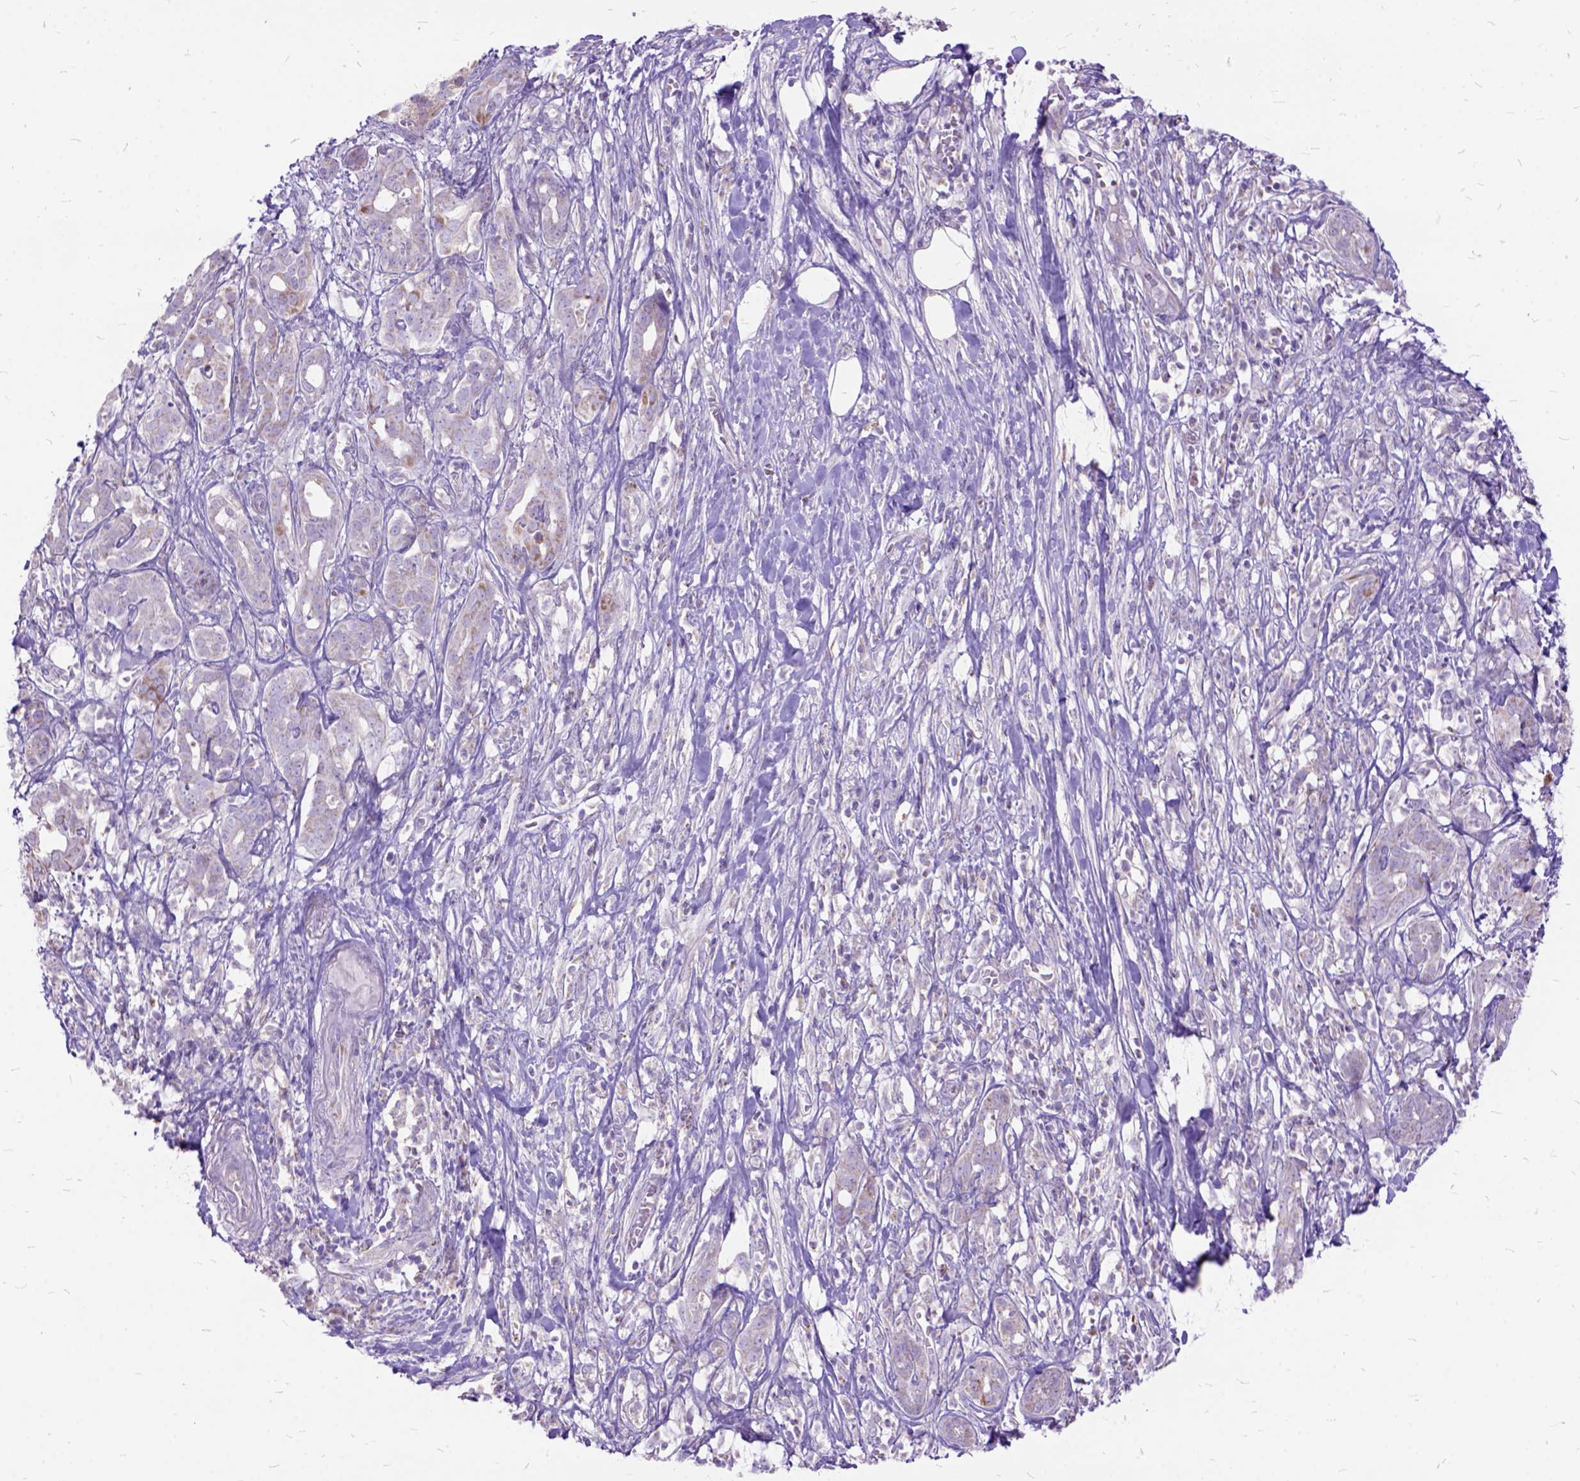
{"staining": {"intensity": "negative", "quantity": "none", "location": "none"}, "tissue": "pancreatic cancer", "cell_type": "Tumor cells", "image_type": "cancer", "snomed": [{"axis": "morphology", "description": "Adenocarcinoma, NOS"}, {"axis": "topography", "description": "Pancreas"}], "caption": "Immunohistochemistry of human adenocarcinoma (pancreatic) reveals no expression in tumor cells.", "gene": "CTAG2", "patient": {"sex": "male", "age": 61}}